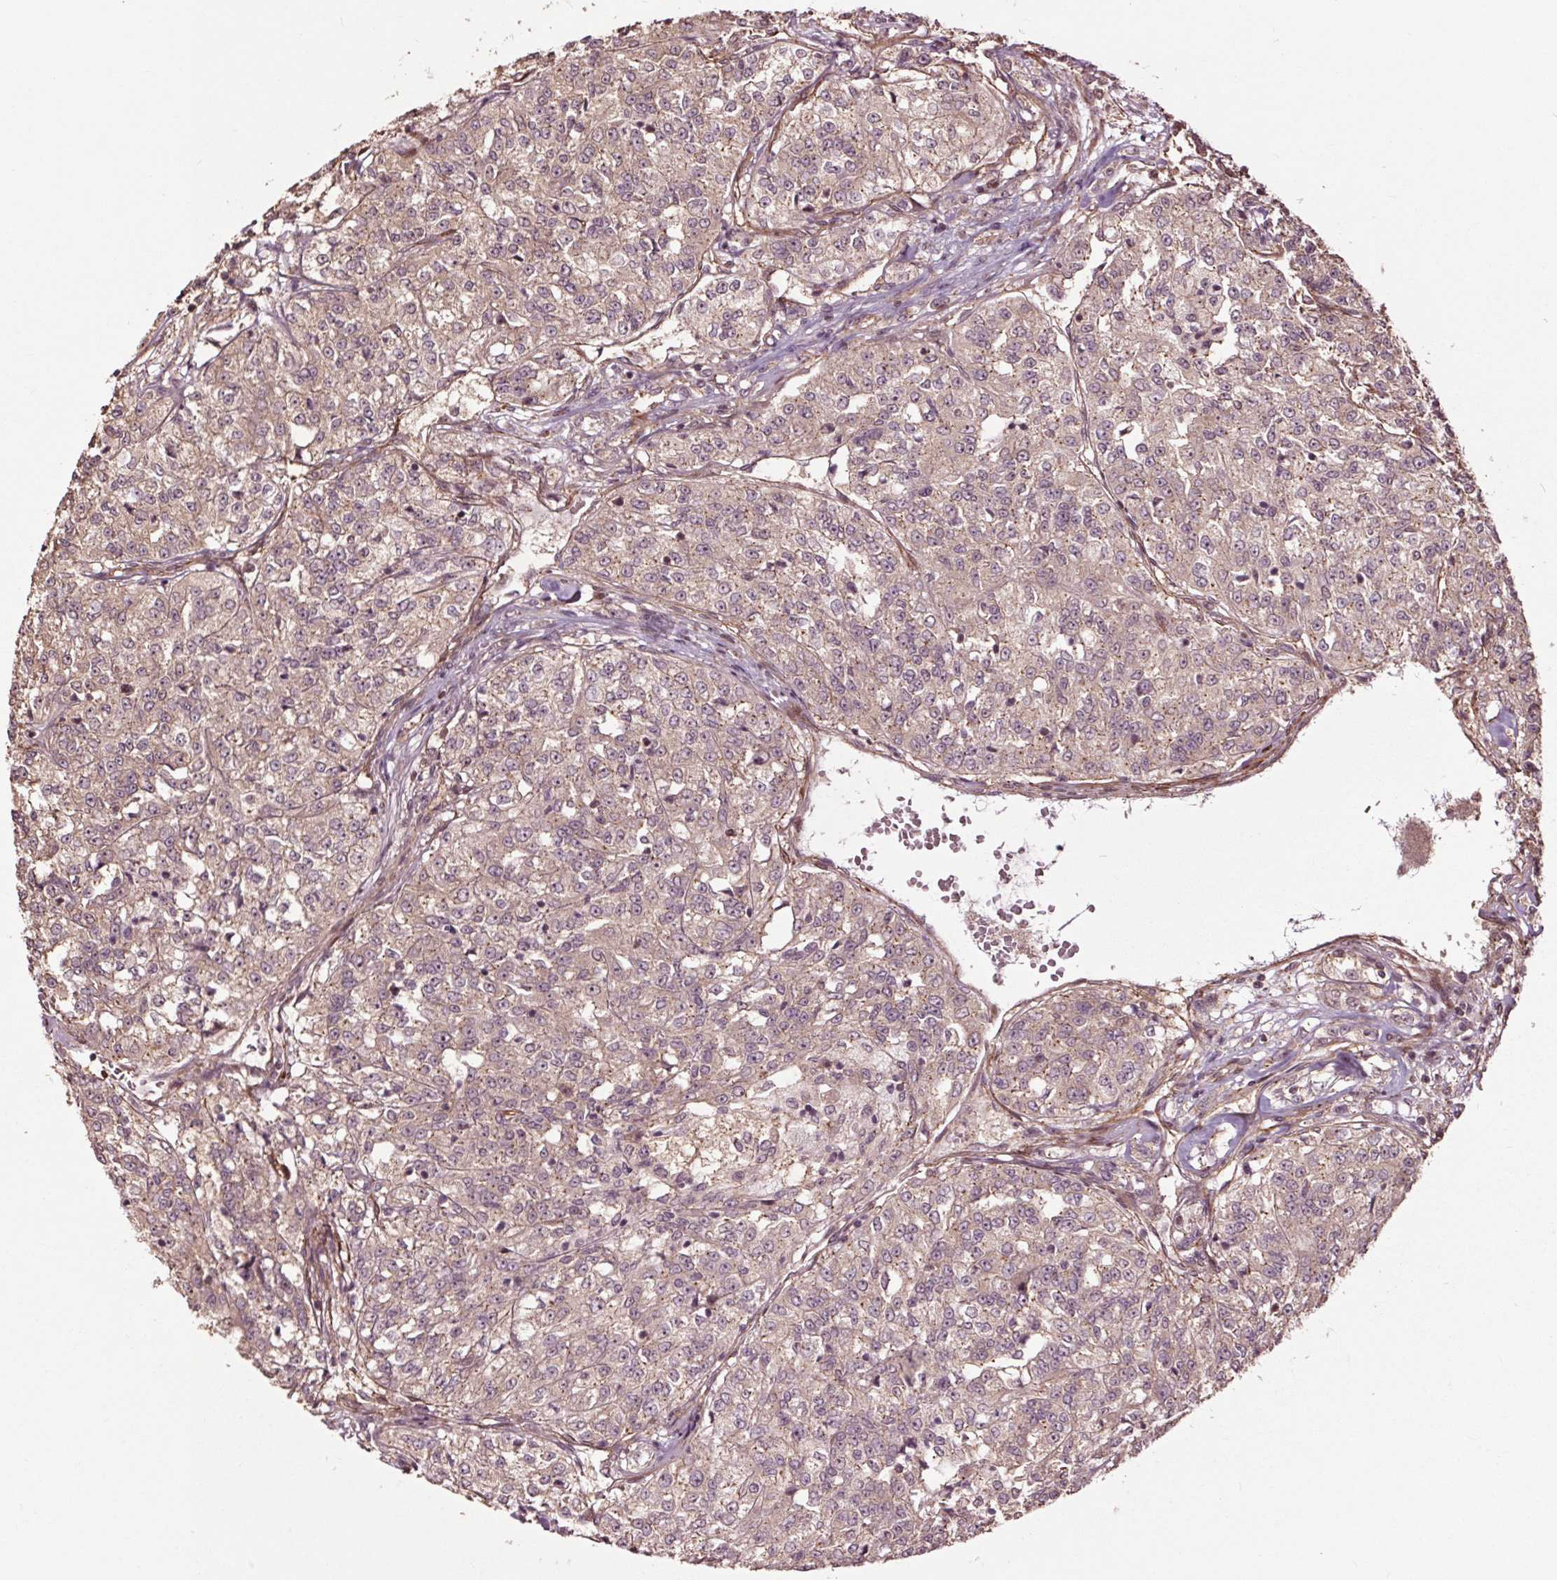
{"staining": {"intensity": "weak", "quantity": ">75%", "location": "cytoplasmic/membranous"}, "tissue": "renal cancer", "cell_type": "Tumor cells", "image_type": "cancer", "snomed": [{"axis": "morphology", "description": "Adenocarcinoma, NOS"}, {"axis": "topography", "description": "Kidney"}], "caption": "Protein expression analysis of renal adenocarcinoma exhibits weak cytoplasmic/membranous staining in approximately >75% of tumor cells.", "gene": "CEP95", "patient": {"sex": "female", "age": 63}}